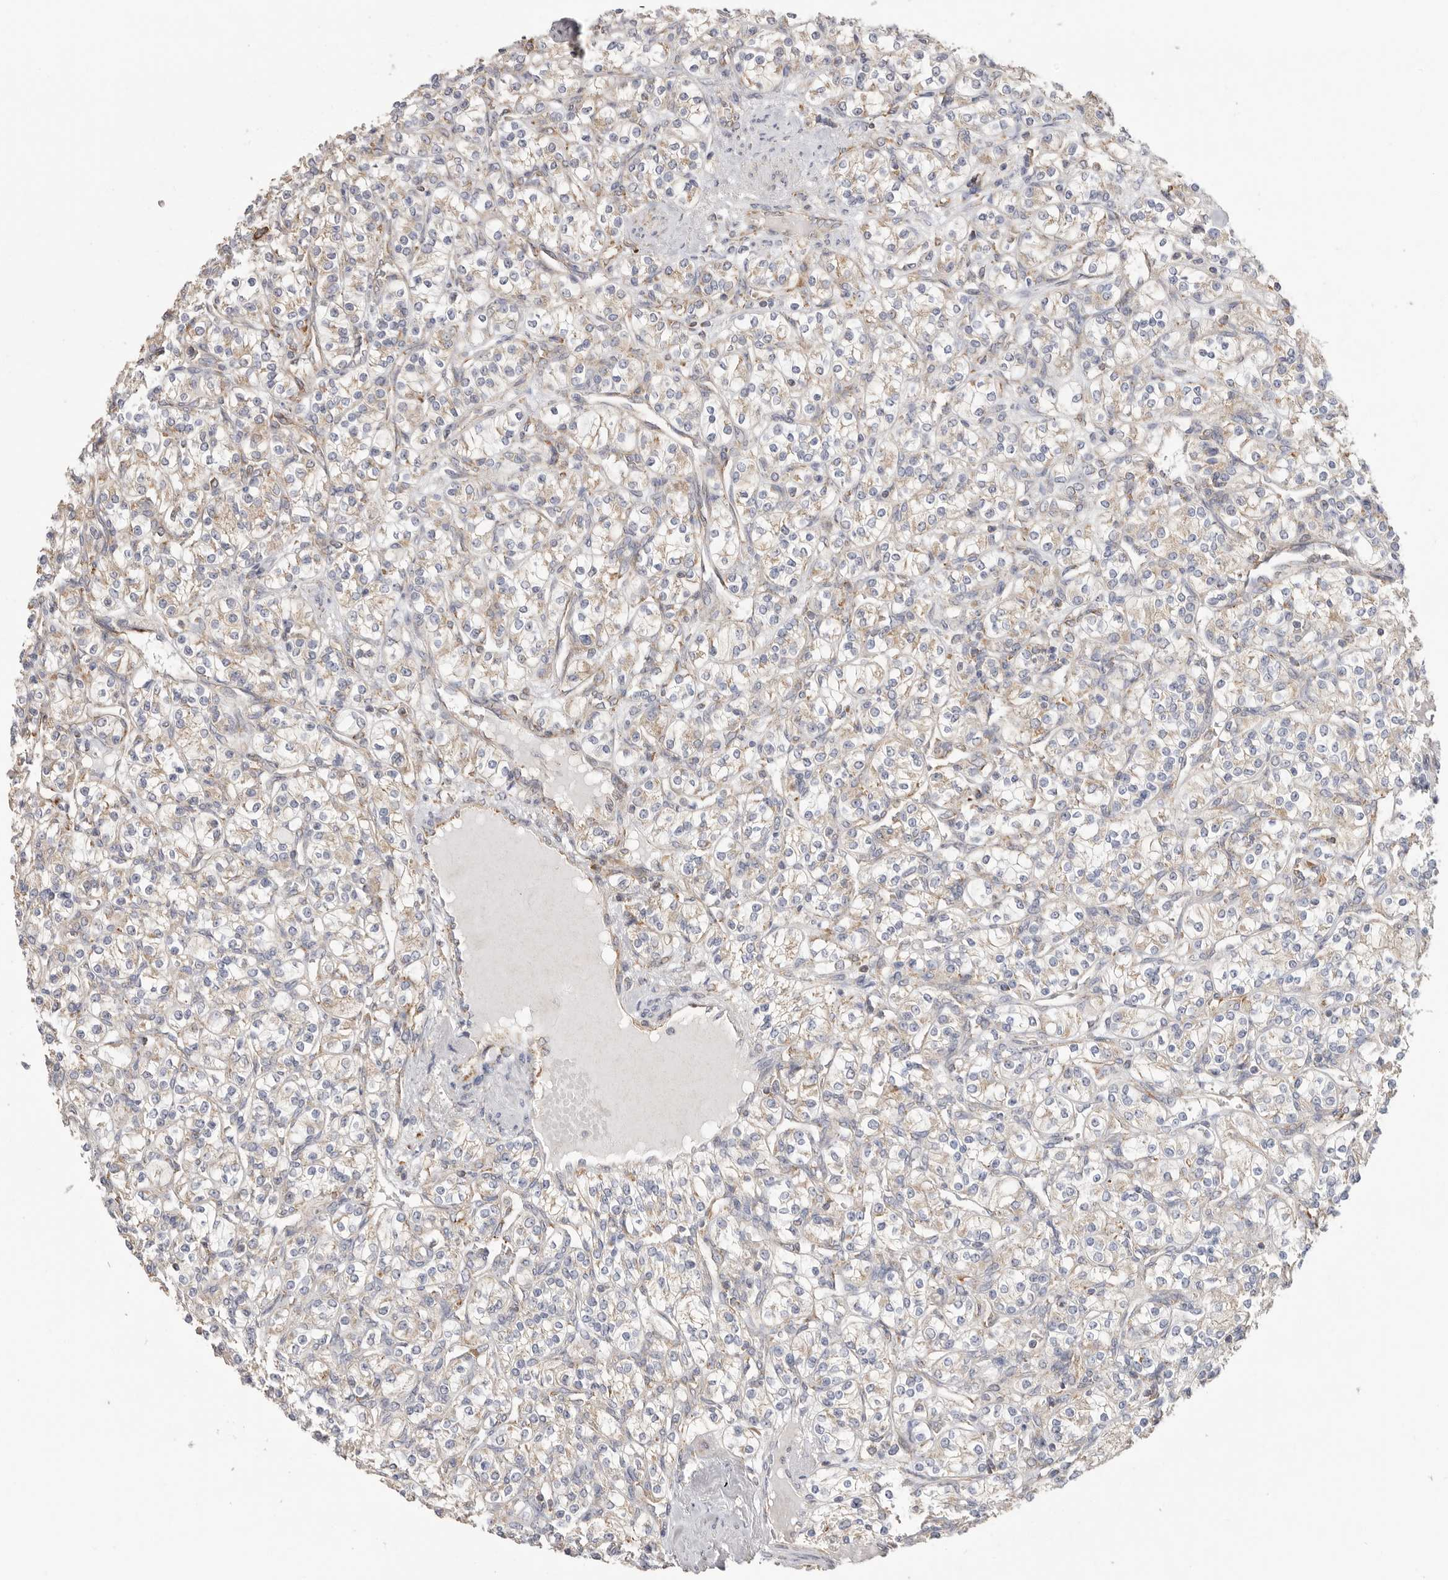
{"staining": {"intensity": "weak", "quantity": "<25%", "location": "cytoplasmic/membranous"}, "tissue": "renal cancer", "cell_type": "Tumor cells", "image_type": "cancer", "snomed": [{"axis": "morphology", "description": "Adenocarcinoma, NOS"}, {"axis": "topography", "description": "Kidney"}], "caption": "Photomicrograph shows no protein positivity in tumor cells of adenocarcinoma (renal) tissue.", "gene": "SERBP1", "patient": {"sex": "male", "age": 77}}